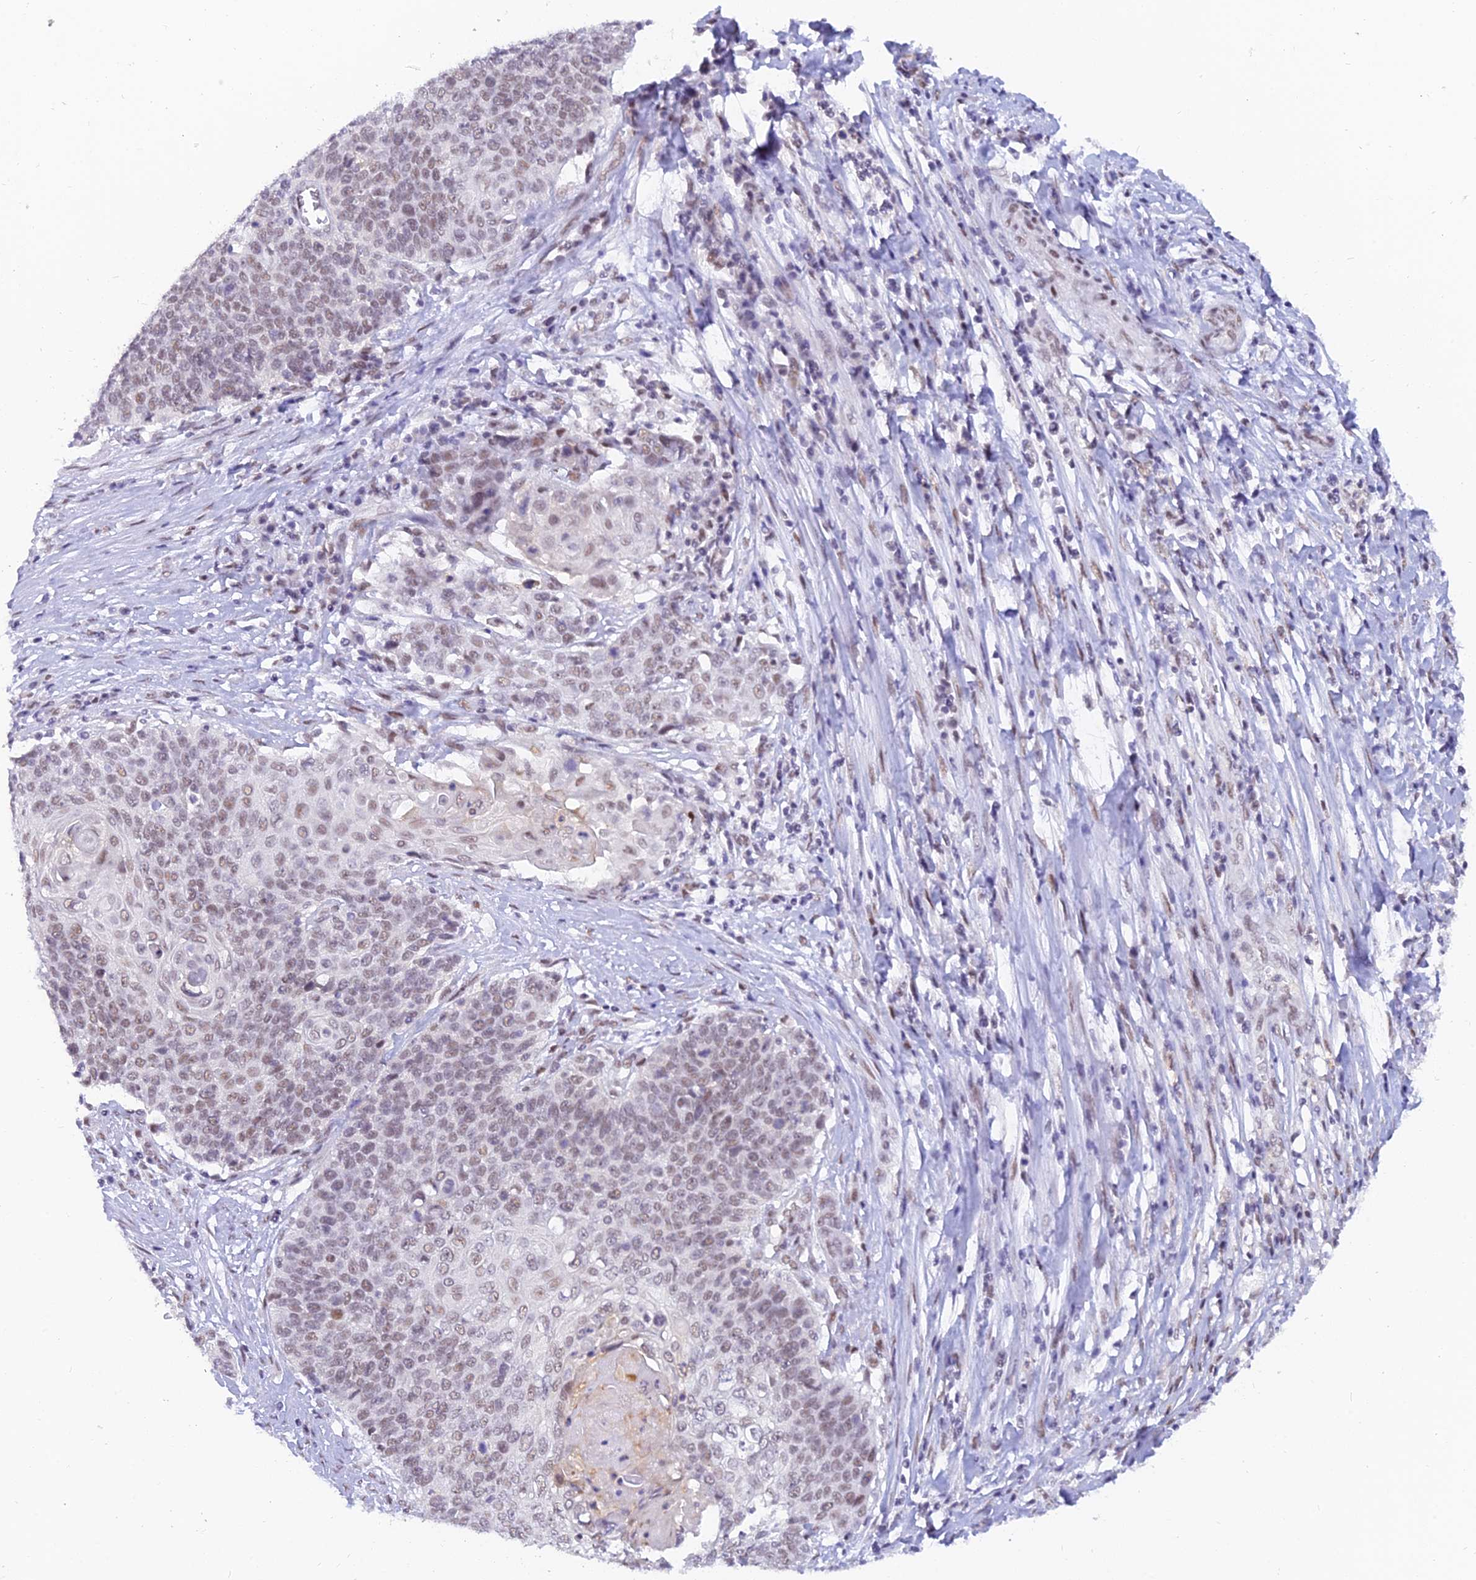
{"staining": {"intensity": "weak", "quantity": "25%-75%", "location": "nuclear"}, "tissue": "cervical cancer", "cell_type": "Tumor cells", "image_type": "cancer", "snomed": [{"axis": "morphology", "description": "Squamous cell carcinoma, NOS"}, {"axis": "topography", "description": "Cervix"}], "caption": "An image of human cervical cancer stained for a protein displays weak nuclear brown staining in tumor cells.", "gene": "DPY30", "patient": {"sex": "female", "age": 39}}